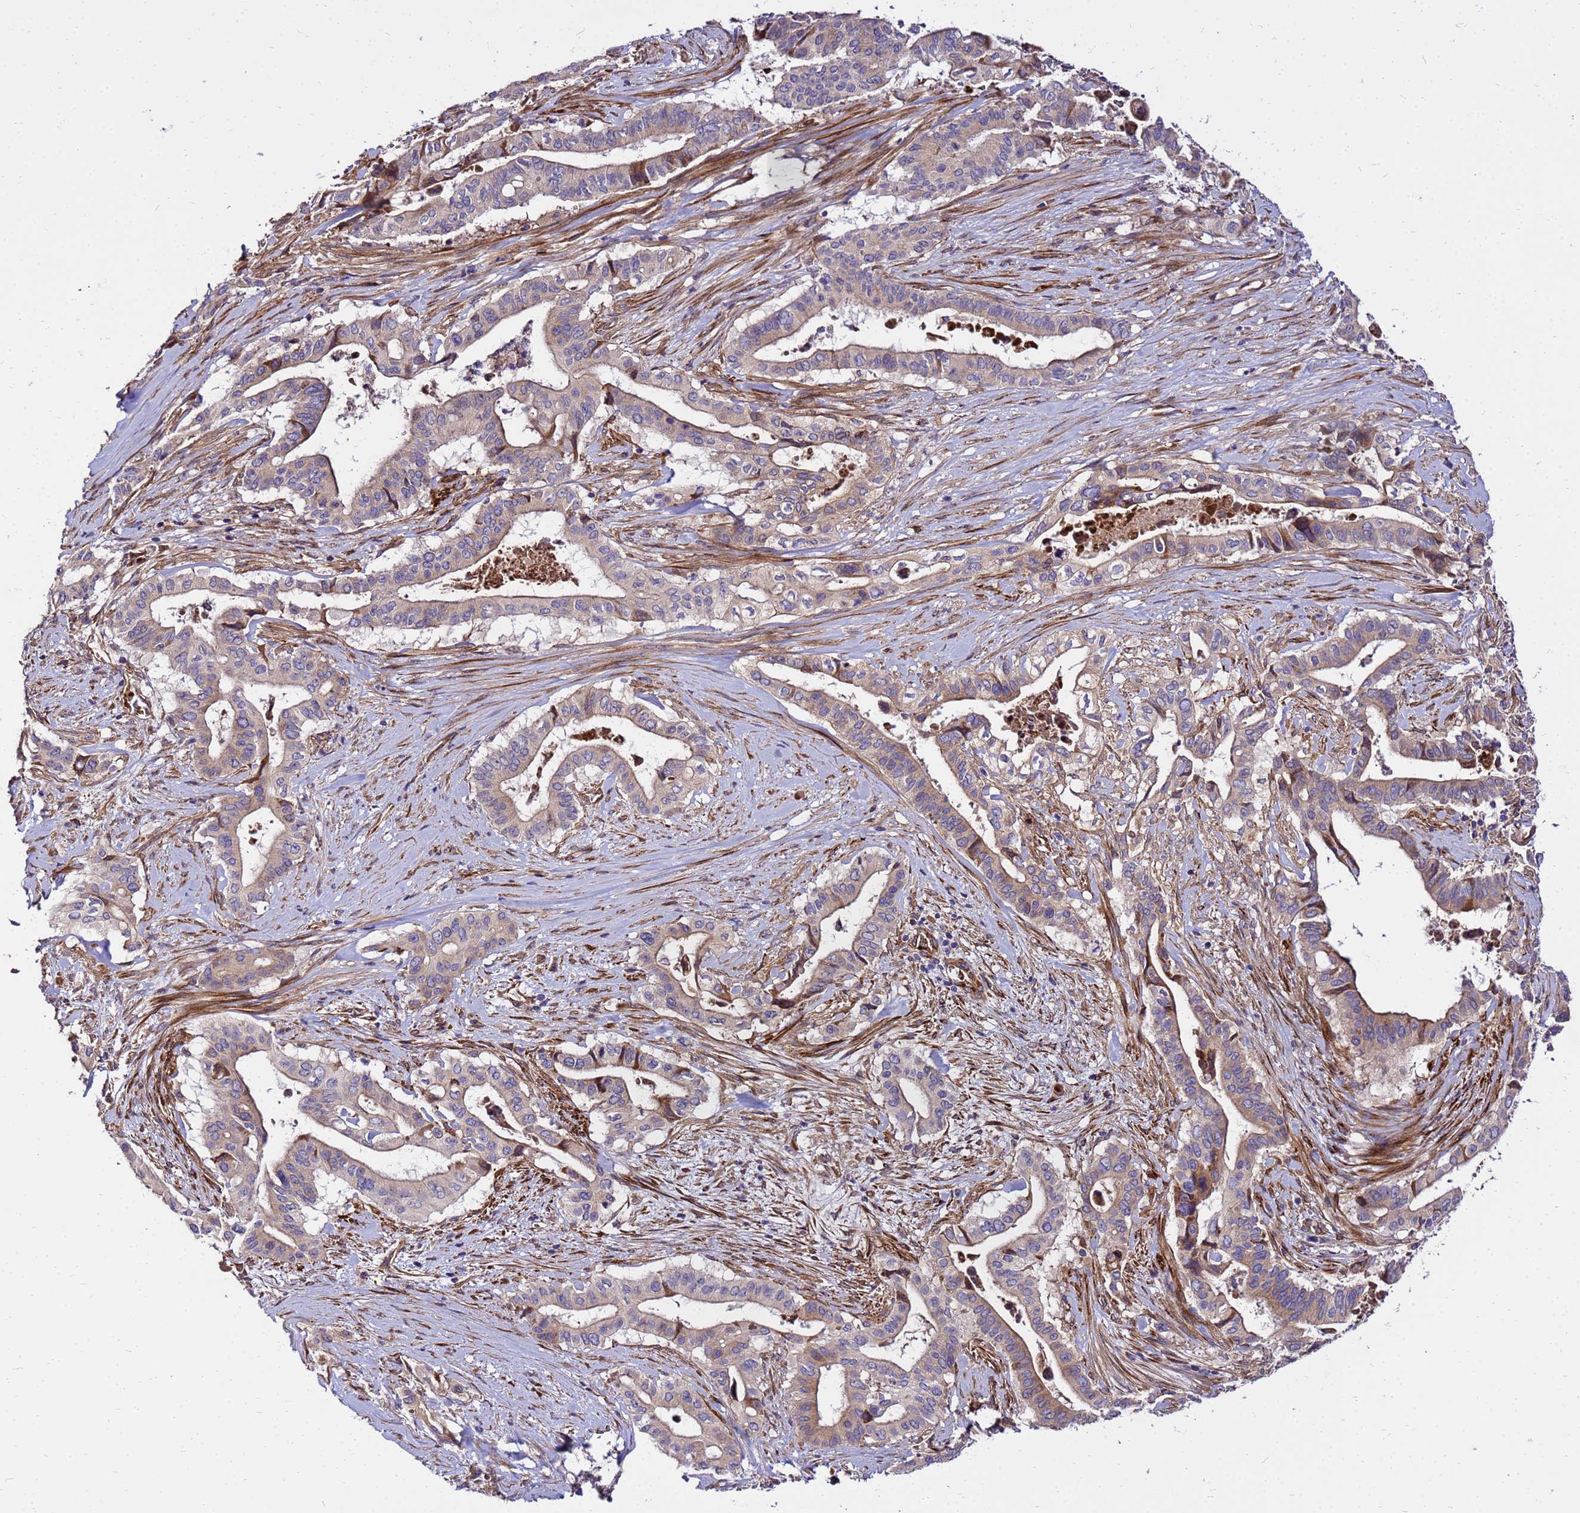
{"staining": {"intensity": "moderate", "quantity": "25%-75%", "location": "cytoplasmic/membranous"}, "tissue": "pancreatic cancer", "cell_type": "Tumor cells", "image_type": "cancer", "snomed": [{"axis": "morphology", "description": "Adenocarcinoma, NOS"}, {"axis": "topography", "description": "Pancreas"}], "caption": "A brown stain shows moderate cytoplasmic/membranous staining of a protein in pancreatic cancer (adenocarcinoma) tumor cells. (DAB (3,3'-diaminobenzidine) IHC with brightfield microscopy, high magnification).", "gene": "WWC2", "patient": {"sex": "female", "age": 77}}